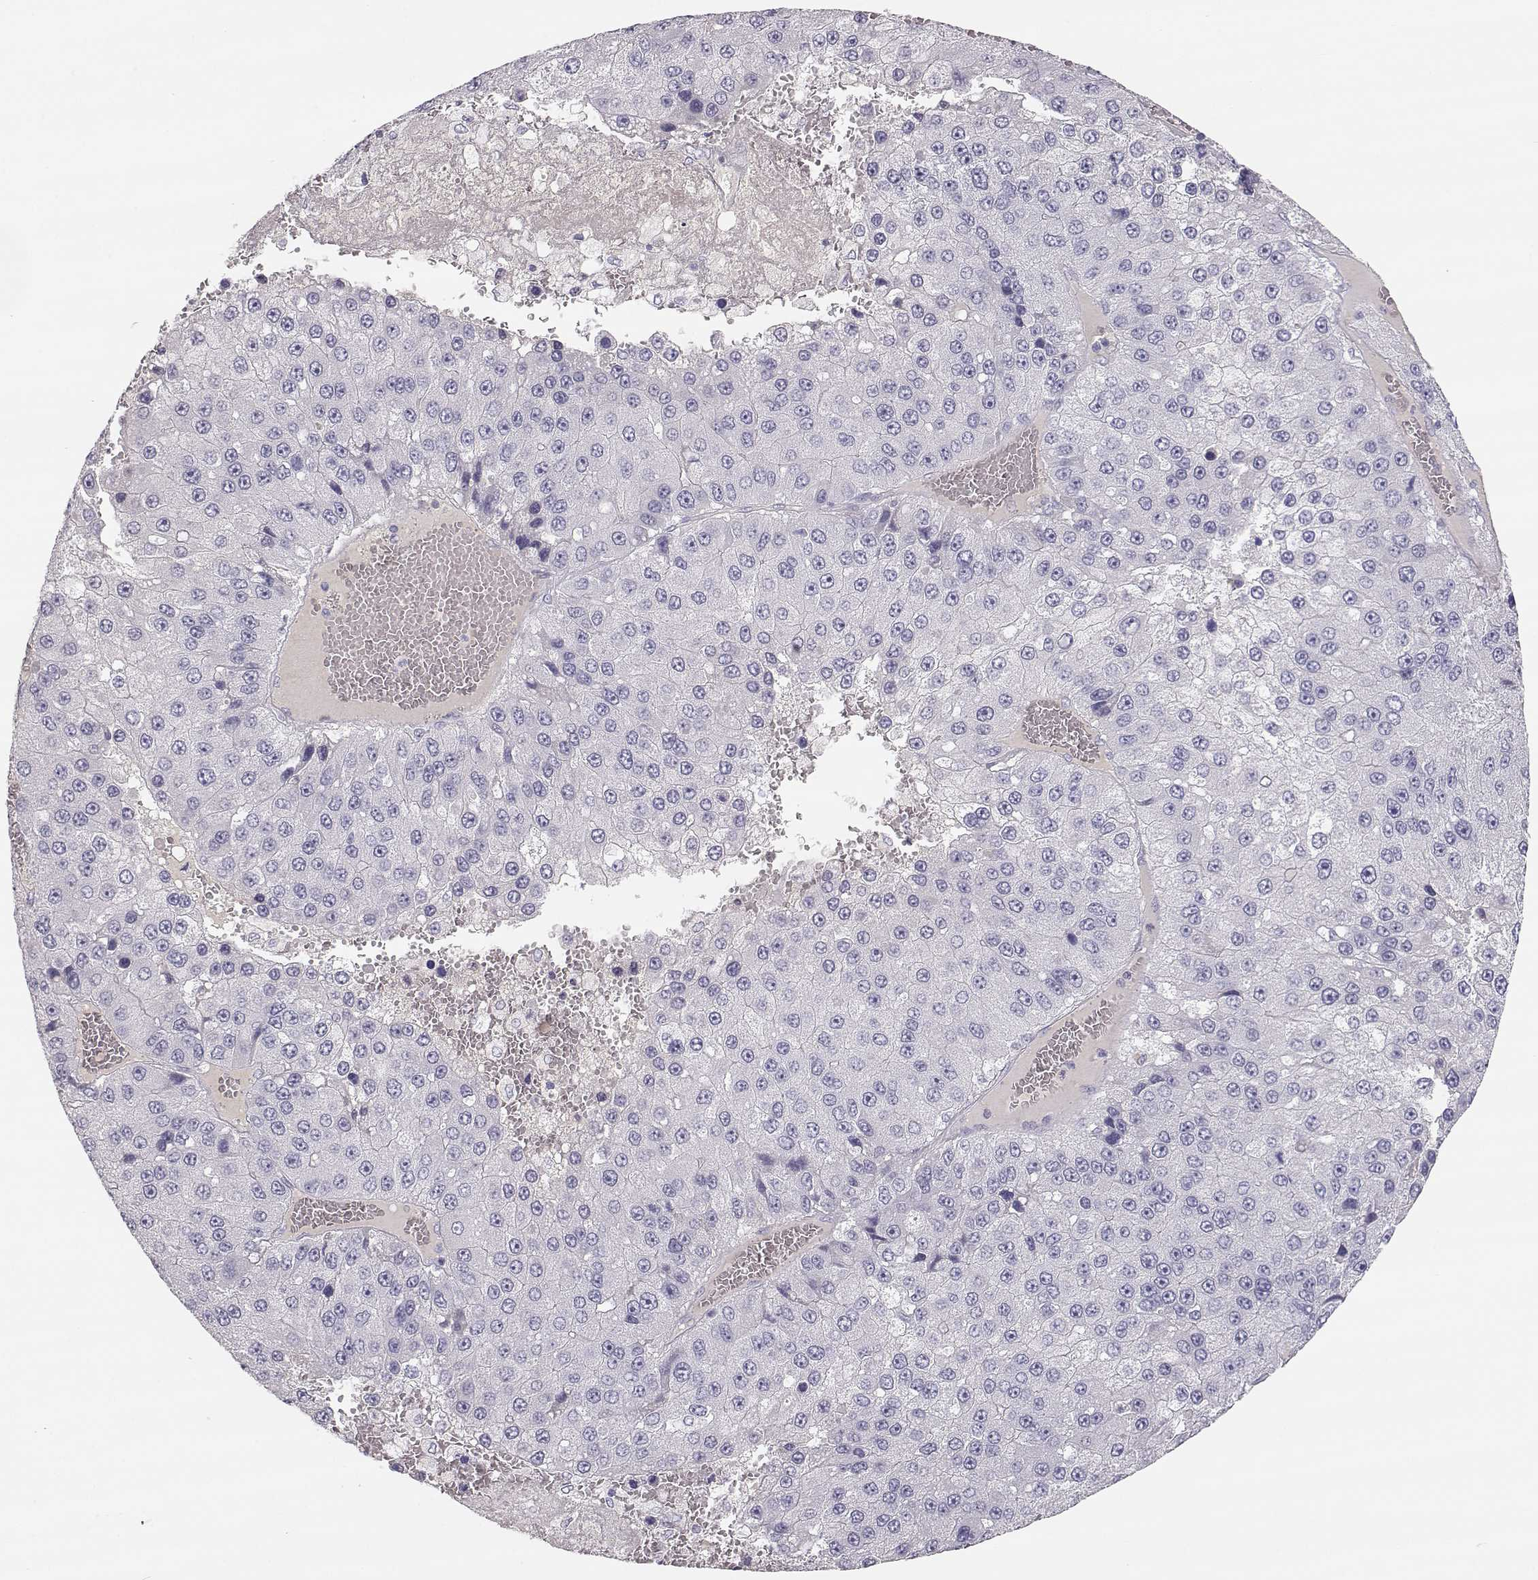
{"staining": {"intensity": "negative", "quantity": "none", "location": "none"}, "tissue": "liver cancer", "cell_type": "Tumor cells", "image_type": "cancer", "snomed": [{"axis": "morphology", "description": "Carcinoma, Hepatocellular, NOS"}, {"axis": "topography", "description": "Liver"}], "caption": "Immunohistochemical staining of hepatocellular carcinoma (liver) demonstrates no significant positivity in tumor cells.", "gene": "SLCO6A1", "patient": {"sex": "female", "age": 73}}